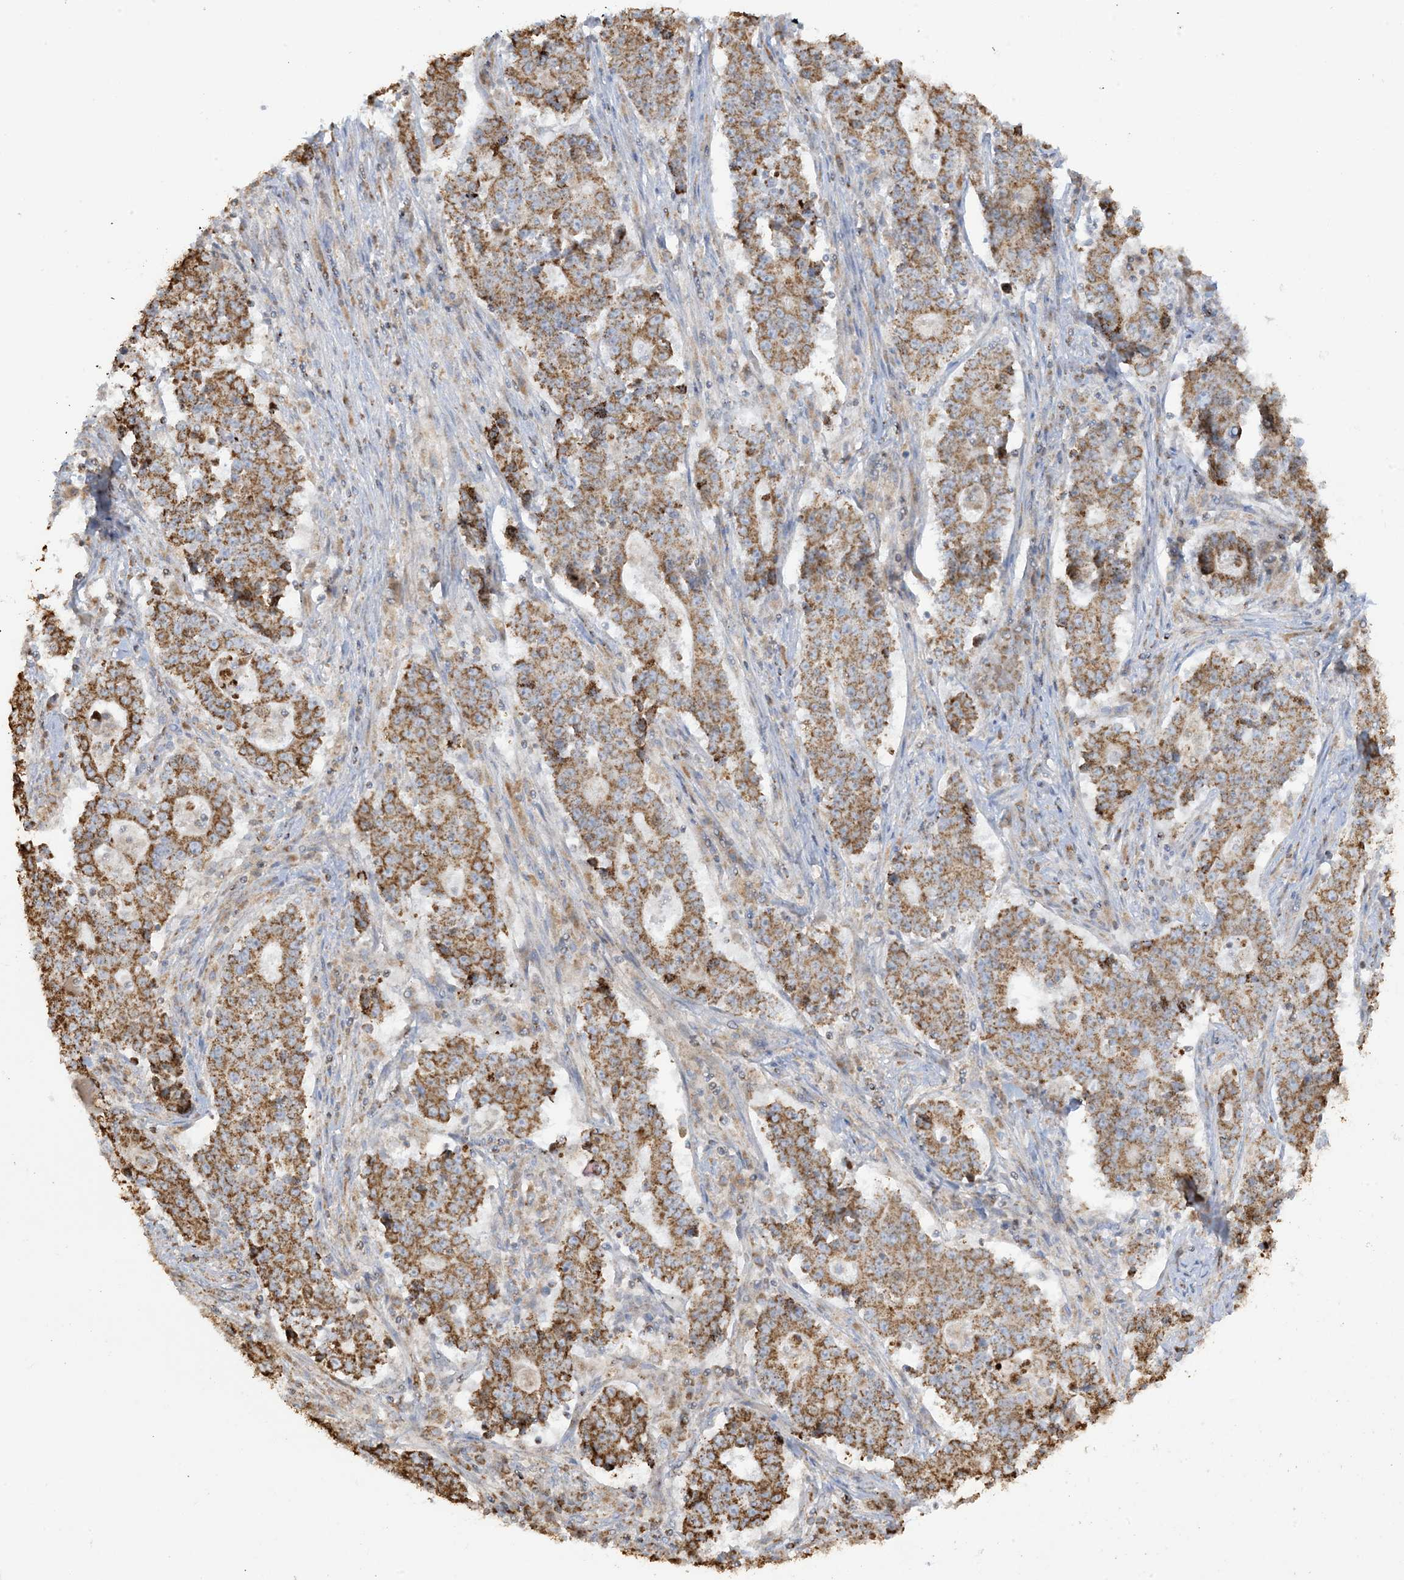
{"staining": {"intensity": "moderate", "quantity": ">75%", "location": "cytoplasmic/membranous"}, "tissue": "stomach cancer", "cell_type": "Tumor cells", "image_type": "cancer", "snomed": [{"axis": "morphology", "description": "Adenocarcinoma, NOS"}, {"axis": "topography", "description": "Stomach"}], "caption": "An IHC image of tumor tissue is shown. Protein staining in brown shows moderate cytoplasmic/membranous positivity in adenocarcinoma (stomach) within tumor cells.", "gene": "AGA", "patient": {"sex": "male", "age": 59}}